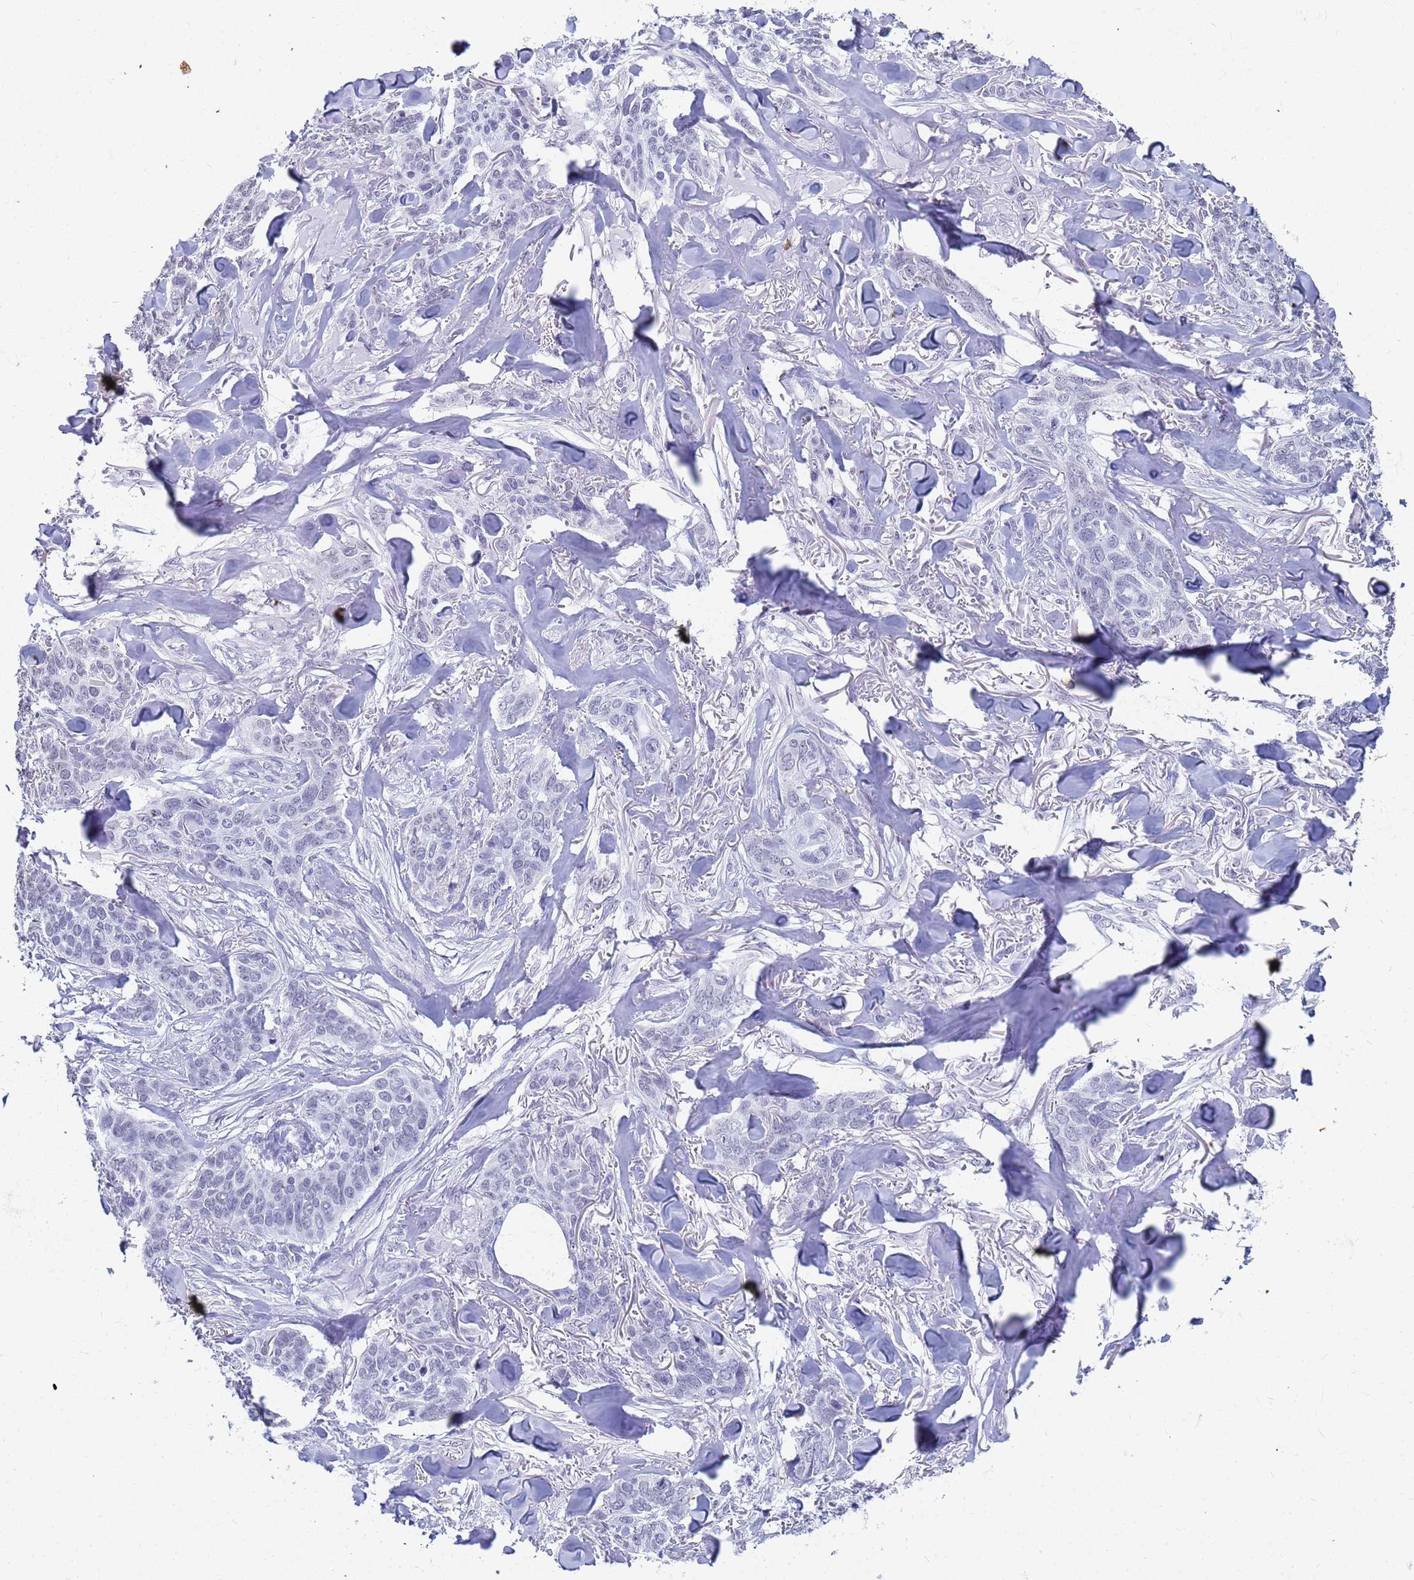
{"staining": {"intensity": "negative", "quantity": "none", "location": "none"}, "tissue": "skin cancer", "cell_type": "Tumor cells", "image_type": "cancer", "snomed": [{"axis": "morphology", "description": "Basal cell carcinoma"}, {"axis": "topography", "description": "Skin"}], "caption": "This is an immunohistochemistry (IHC) image of skin cancer. There is no positivity in tumor cells.", "gene": "SLC7A9", "patient": {"sex": "male", "age": 86}}